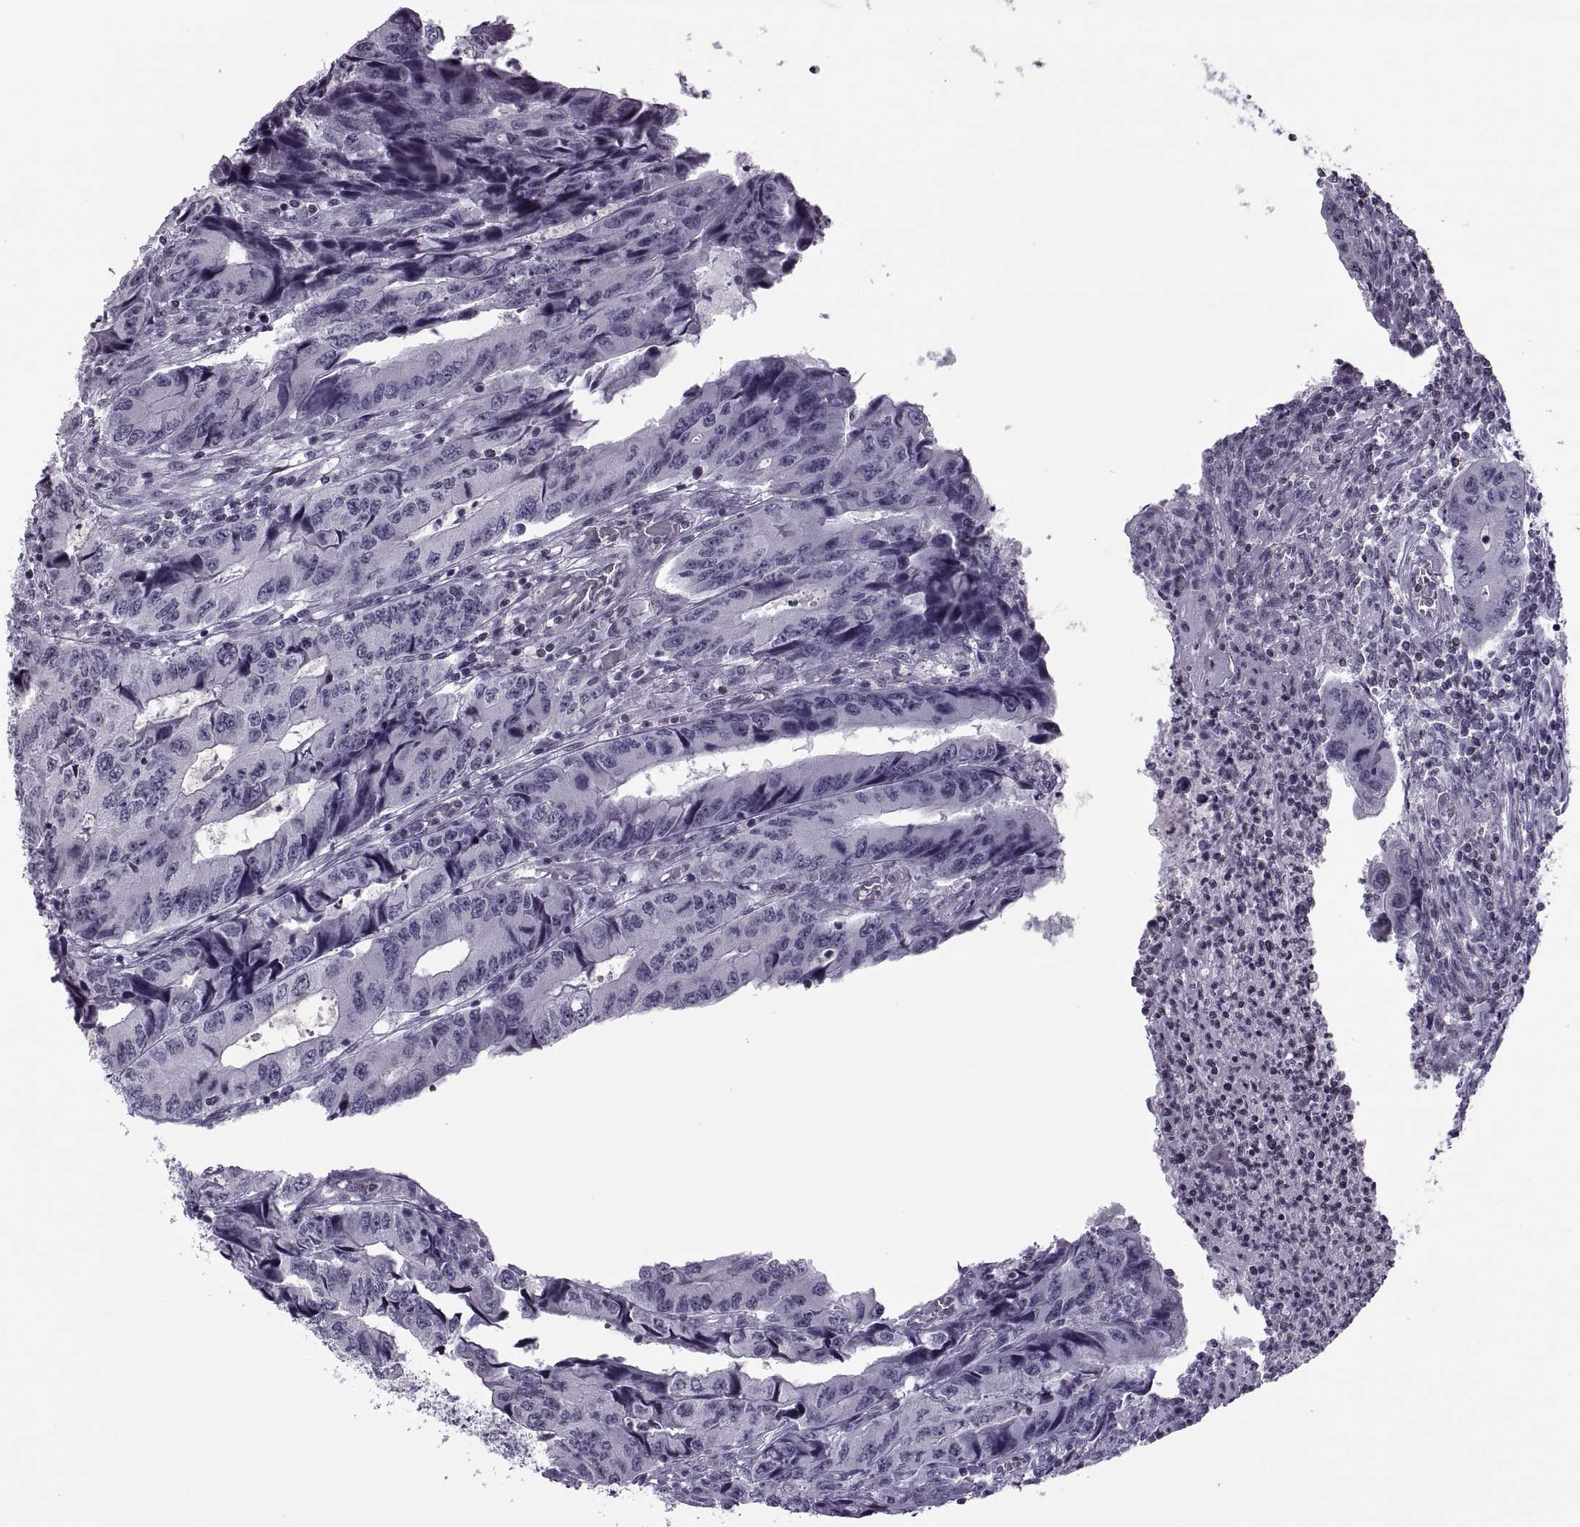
{"staining": {"intensity": "negative", "quantity": "none", "location": "none"}, "tissue": "colorectal cancer", "cell_type": "Tumor cells", "image_type": "cancer", "snomed": [{"axis": "morphology", "description": "Adenocarcinoma, NOS"}, {"axis": "topography", "description": "Colon"}], "caption": "IHC histopathology image of neoplastic tissue: human colorectal cancer (adenocarcinoma) stained with DAB reveals no significant protein expression in tumor cells. (DAB immunohistochemistry (IHC) with hematoxylin counter stain).", "gene": "H1-8", "patient": {"sex": "male", "age": 53}}